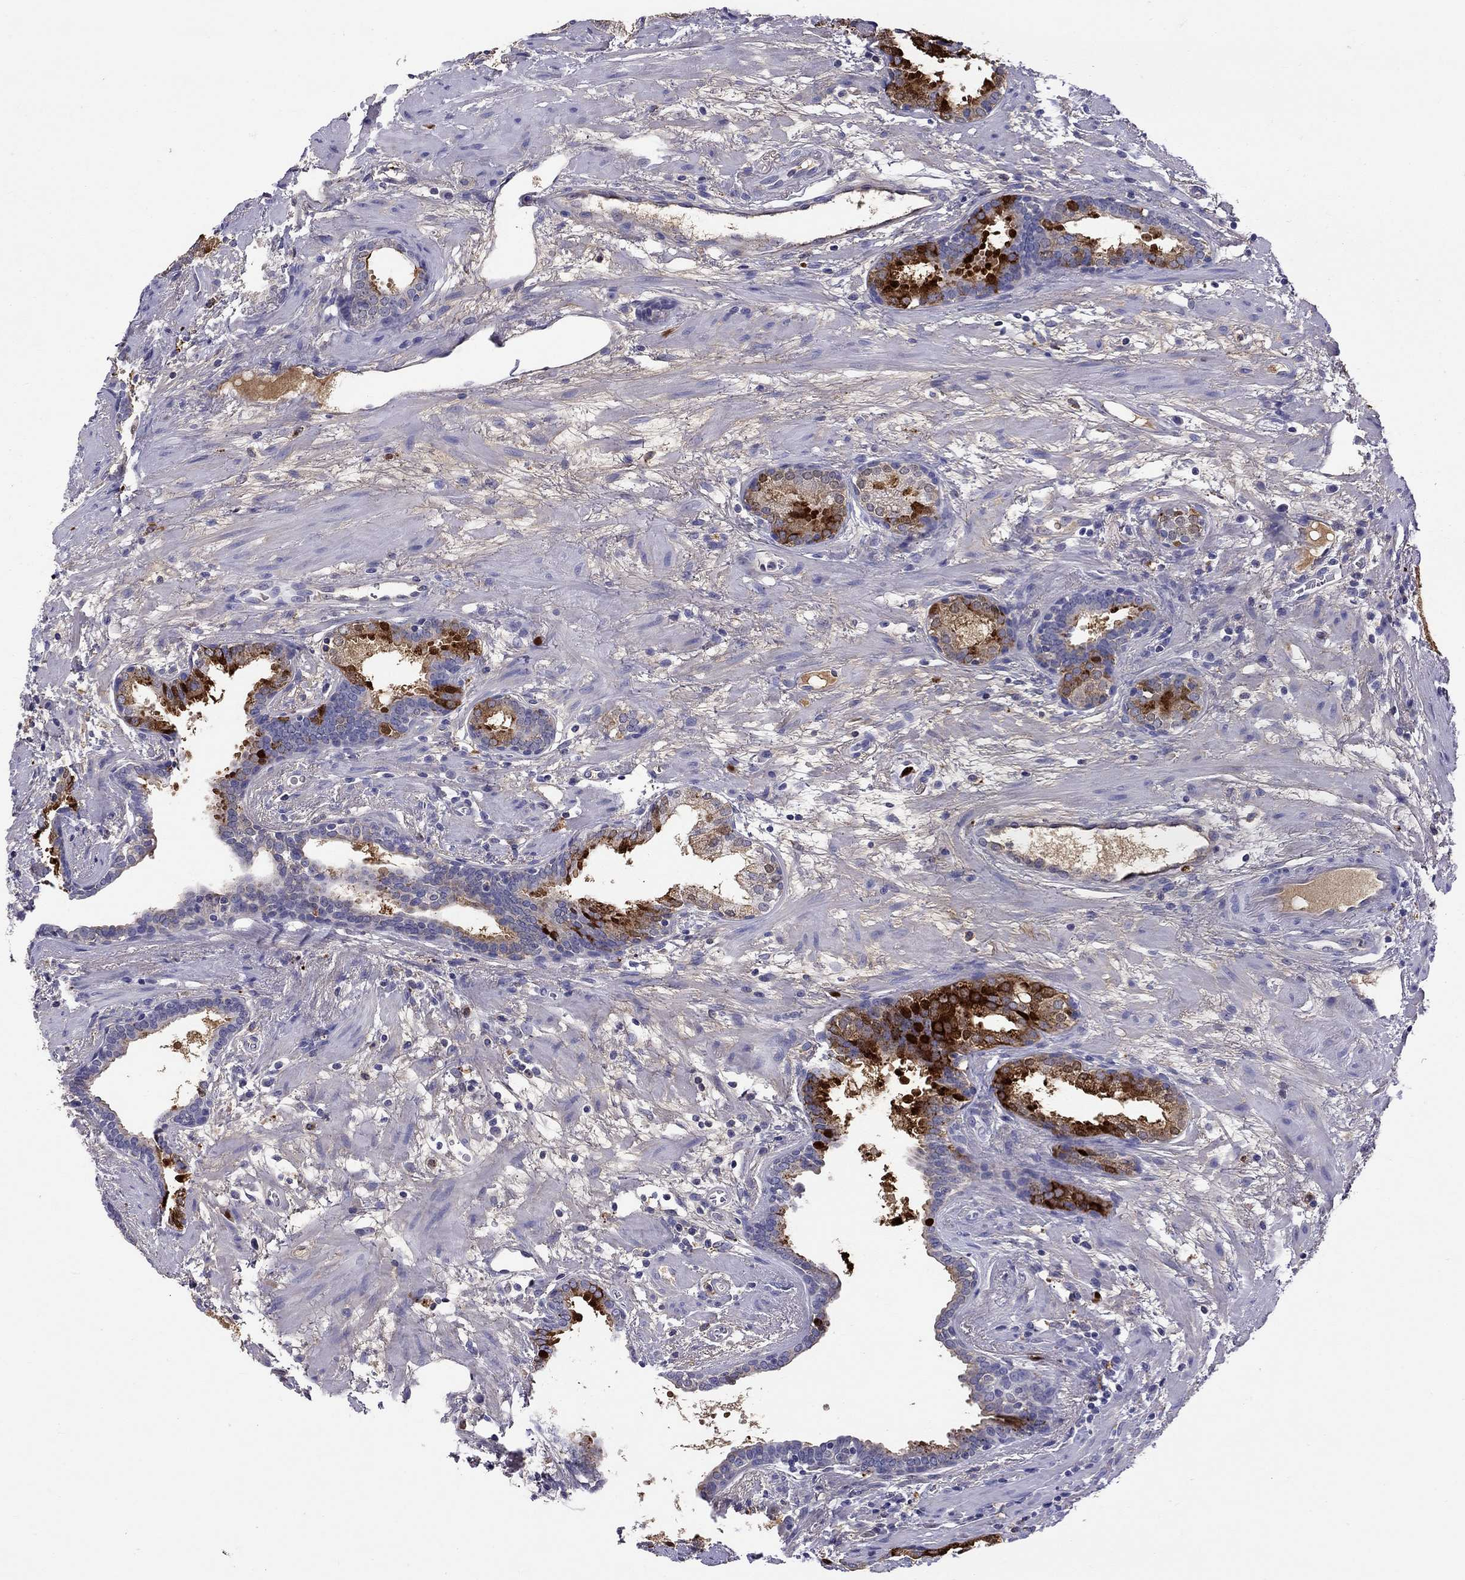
{"staining": {"intensity": "strong", "quantity": "<25%", "location": "cytoplasmic/membranous"}, "tissue": "prostate cancer", "cell_type": "Tumor cells", "image_type": "cancer", "snomed": [{"axis": "morphology", "description": "Adenocarcinoma, NOS"}, {"axis": "topography", "description": "Prostate"}], "caption": "Immunohistochemical staining of prostate cancer exhibits strong cytoplasmic/membranous protein expression in about <25% of tumor cells.", "gene": "SERPINA3", "patient": {"sex": "male", "age": 66}}